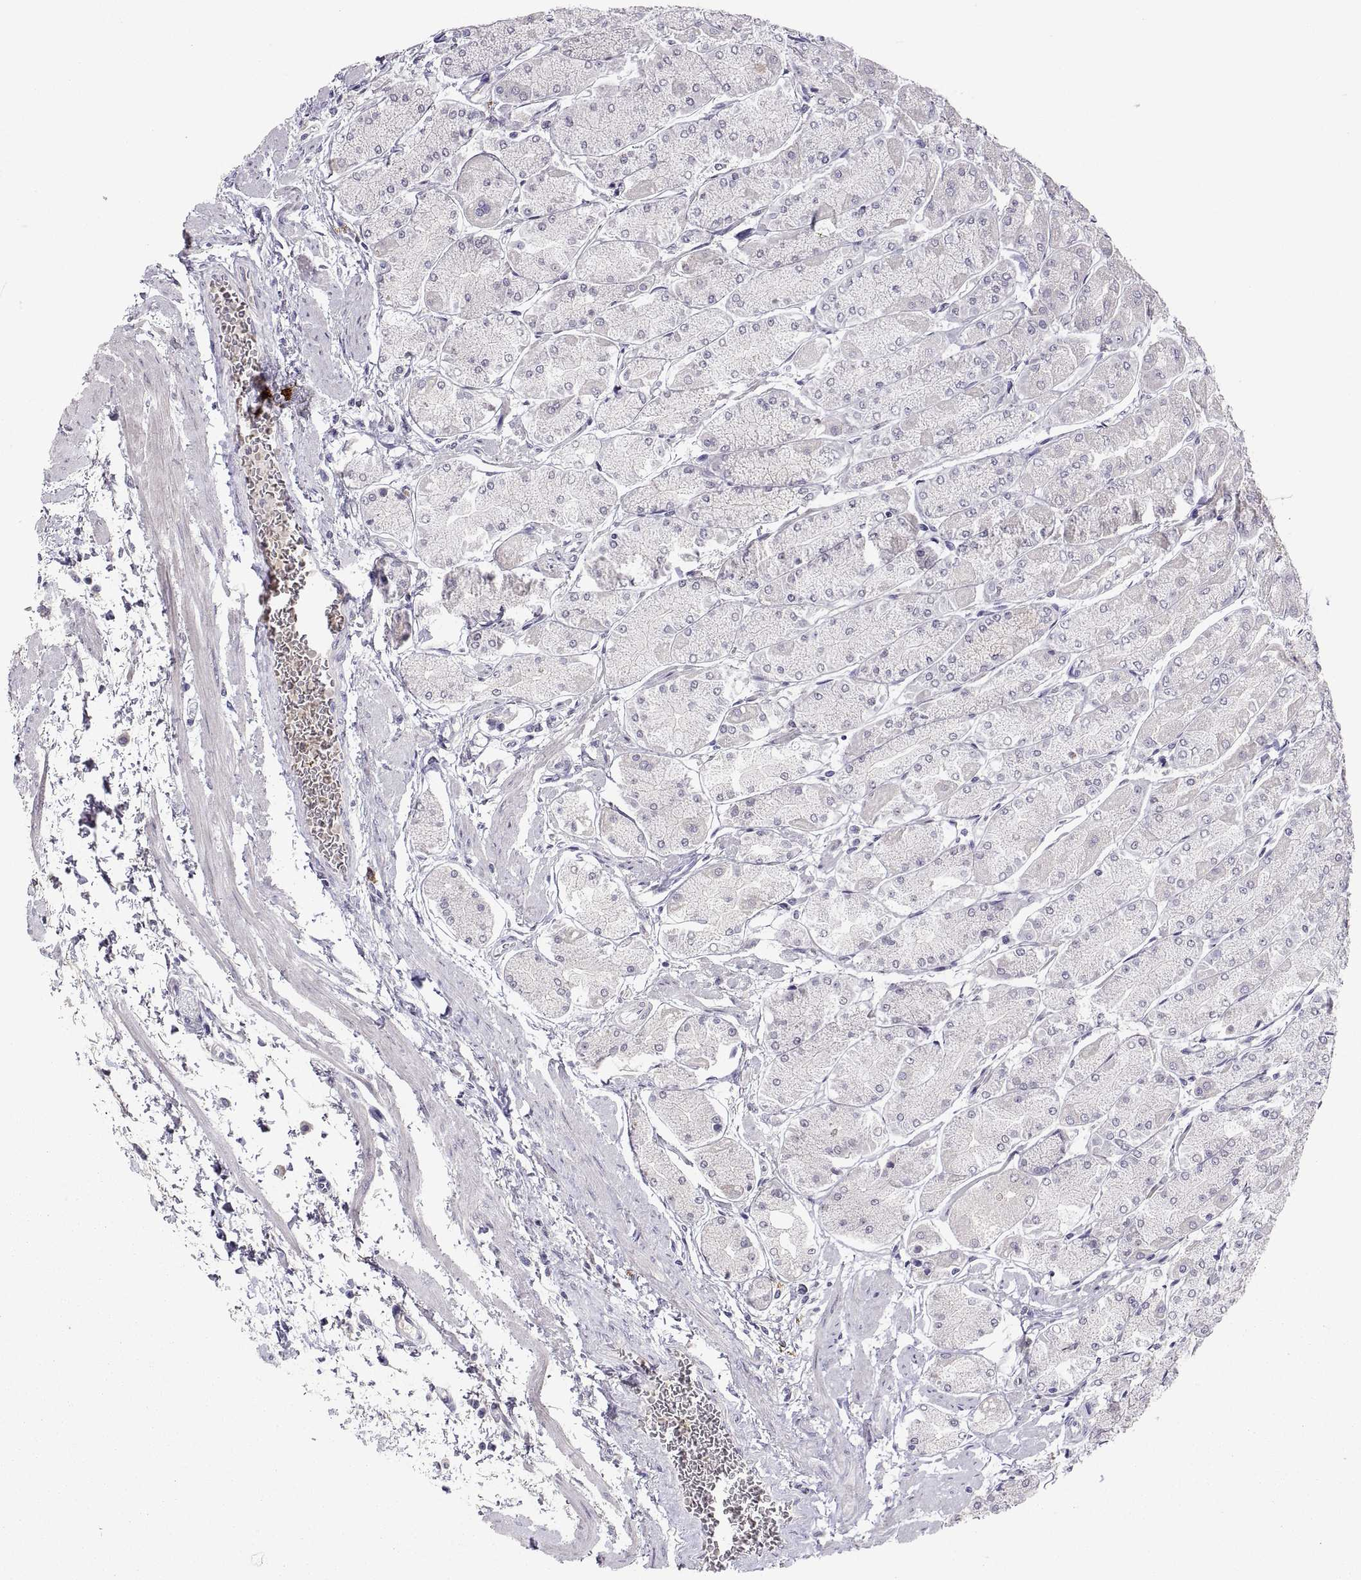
{"staining": {"intensity": "negative", "quantity": "none", "location": "none"}, "tissue": "stomach", "cell_type": "Glandular cells", "image_type": "normal", "snomed": [{"axis": "morphology", "description": "Normal tissue, NOS"}, {"axis": "topography", "description": "Stomach, upper"}], "caption": "IHC of normal stomach shows no staining in glandular cells.", "gene": "MS4A1", "patient": {"sex": "male", "age": 60}}